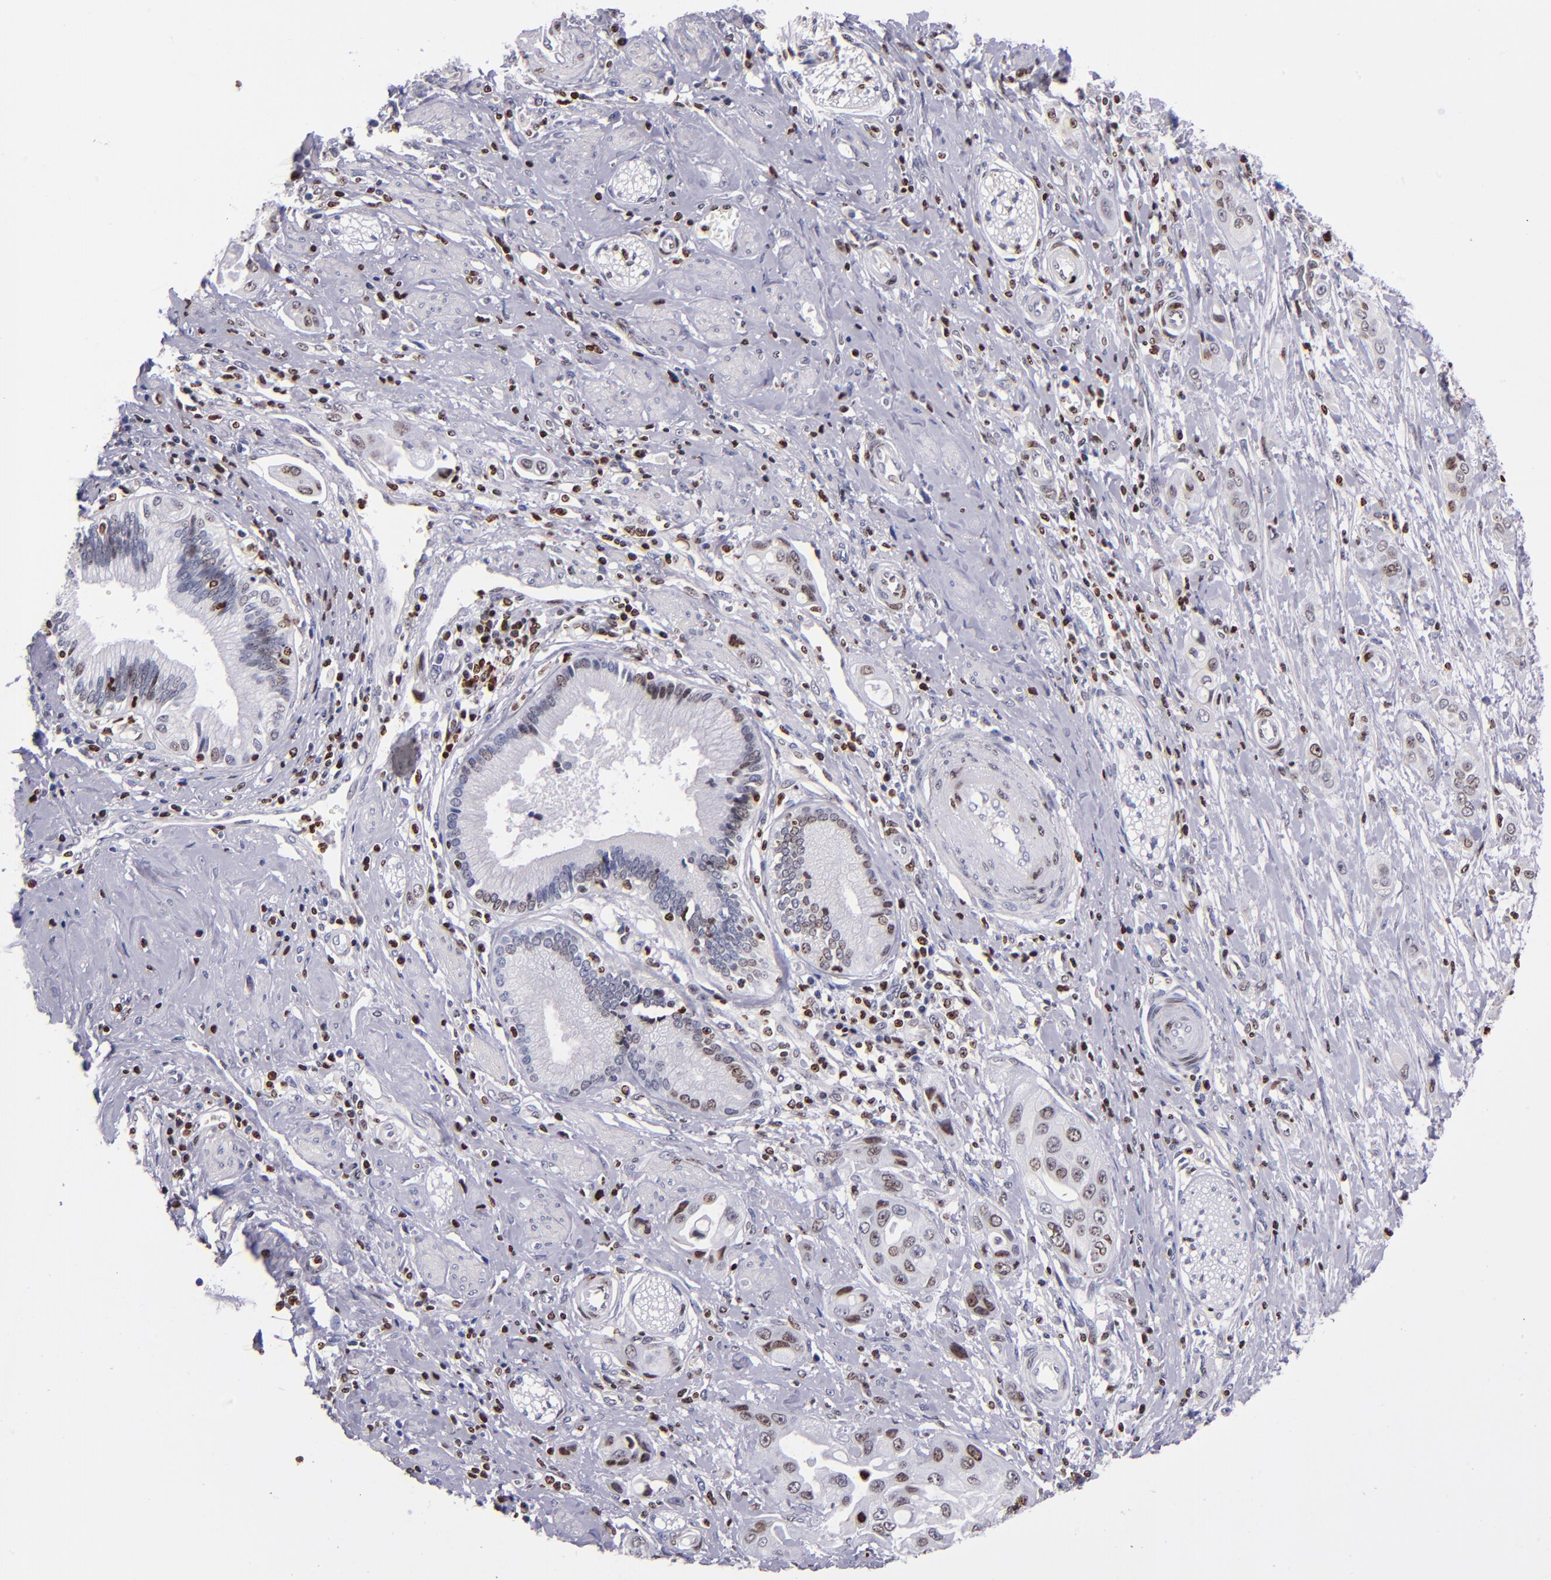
{"staining": {"intensity": "weak", "quantity": "25%-75%", "location": "nuclear"}, "tissue": "pancreatic cancer", "cell_type": "Tumor cells", "image_type": "cancer", "snomed": [{"axis": "morphology", "description": "Adenocarcinoma, NOS"}, {"axis": "topography", "description": "Pancreas"}], "caption": "Adenocarcinoma (pancreatic) was stained to show a protein in brown. There is low levels of weak nuclear expression in about 25%-75% of tumor cells. The protein of interest is stained brown, and the nuclei are stained in blue (DAB IHC with brightfield microscopy, high magnification).", "gene": "CDKL5", "patient": {"sex": "female", "age": 60}}